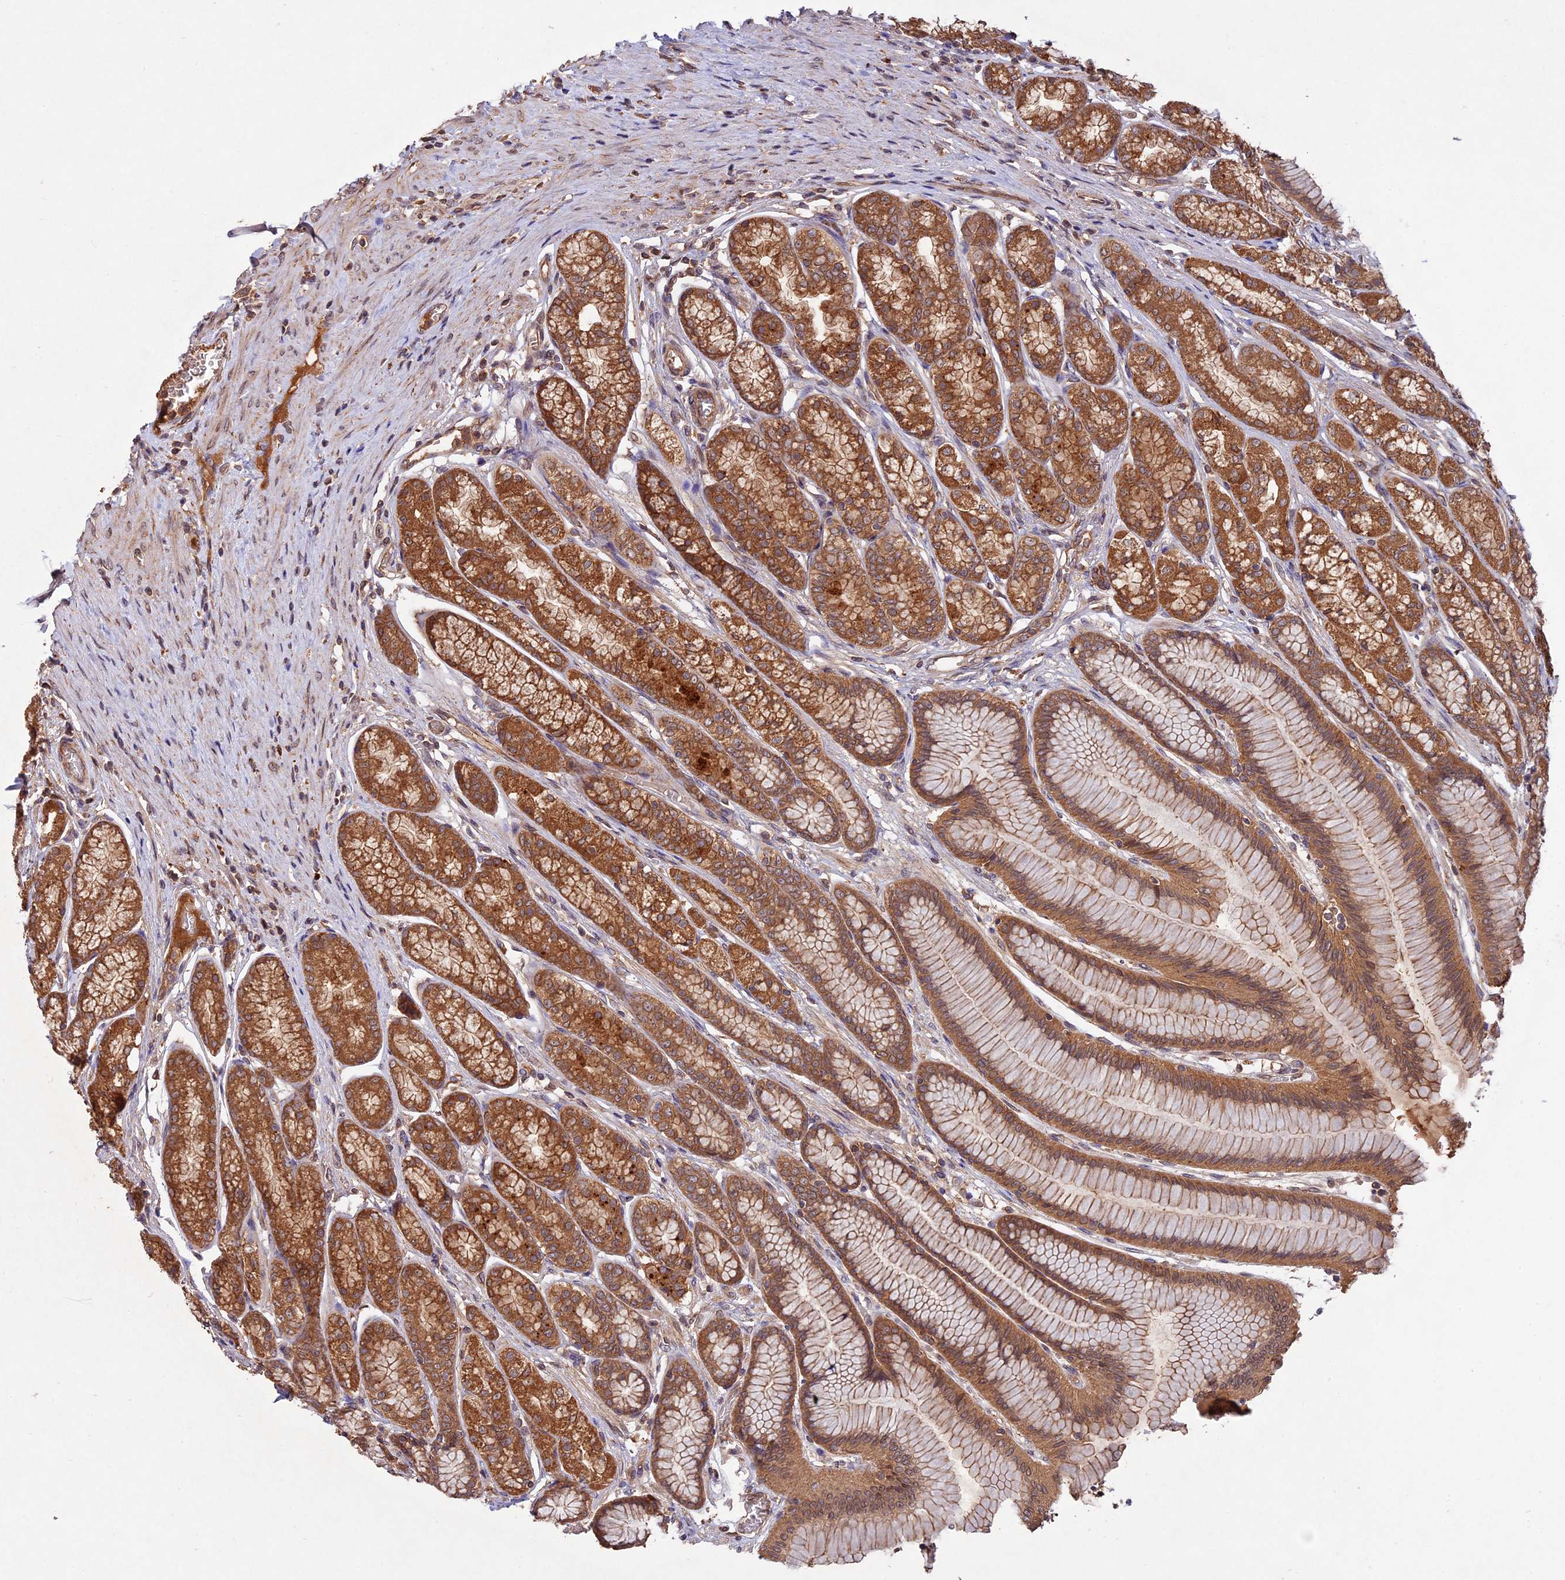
{"staining": {"intensity": "strong", "quantity": ">75%", "location": "cytoplasmic/membranous"}, "tissue": "stomach", "cell_type": "Glandular cells", "image_type": "normal", "snomed": [{"axis": "morphology", "description": "Normal tissue, NOS"}, {"axis": "morphology", "description": "Adenocarcinoma, NOS"}, {"axis": "morphology", "description": "Adenocarcinoma, High grade"}, {"axis": "topography", "description": "Stomach, upper"}, {"axis": "topography", "description": "Stomach"}], "caption": "This micrograph exhibits benign stomach stained with immunohistochemistry (IHC) to label a protein in brown. The cytoplasmic/membranous of glandular cells show strong positivity for the protein. Nuclei are counter-stained blue.", "gene": "CHAC1", "patient": {"sex": "female", "age": 65}}